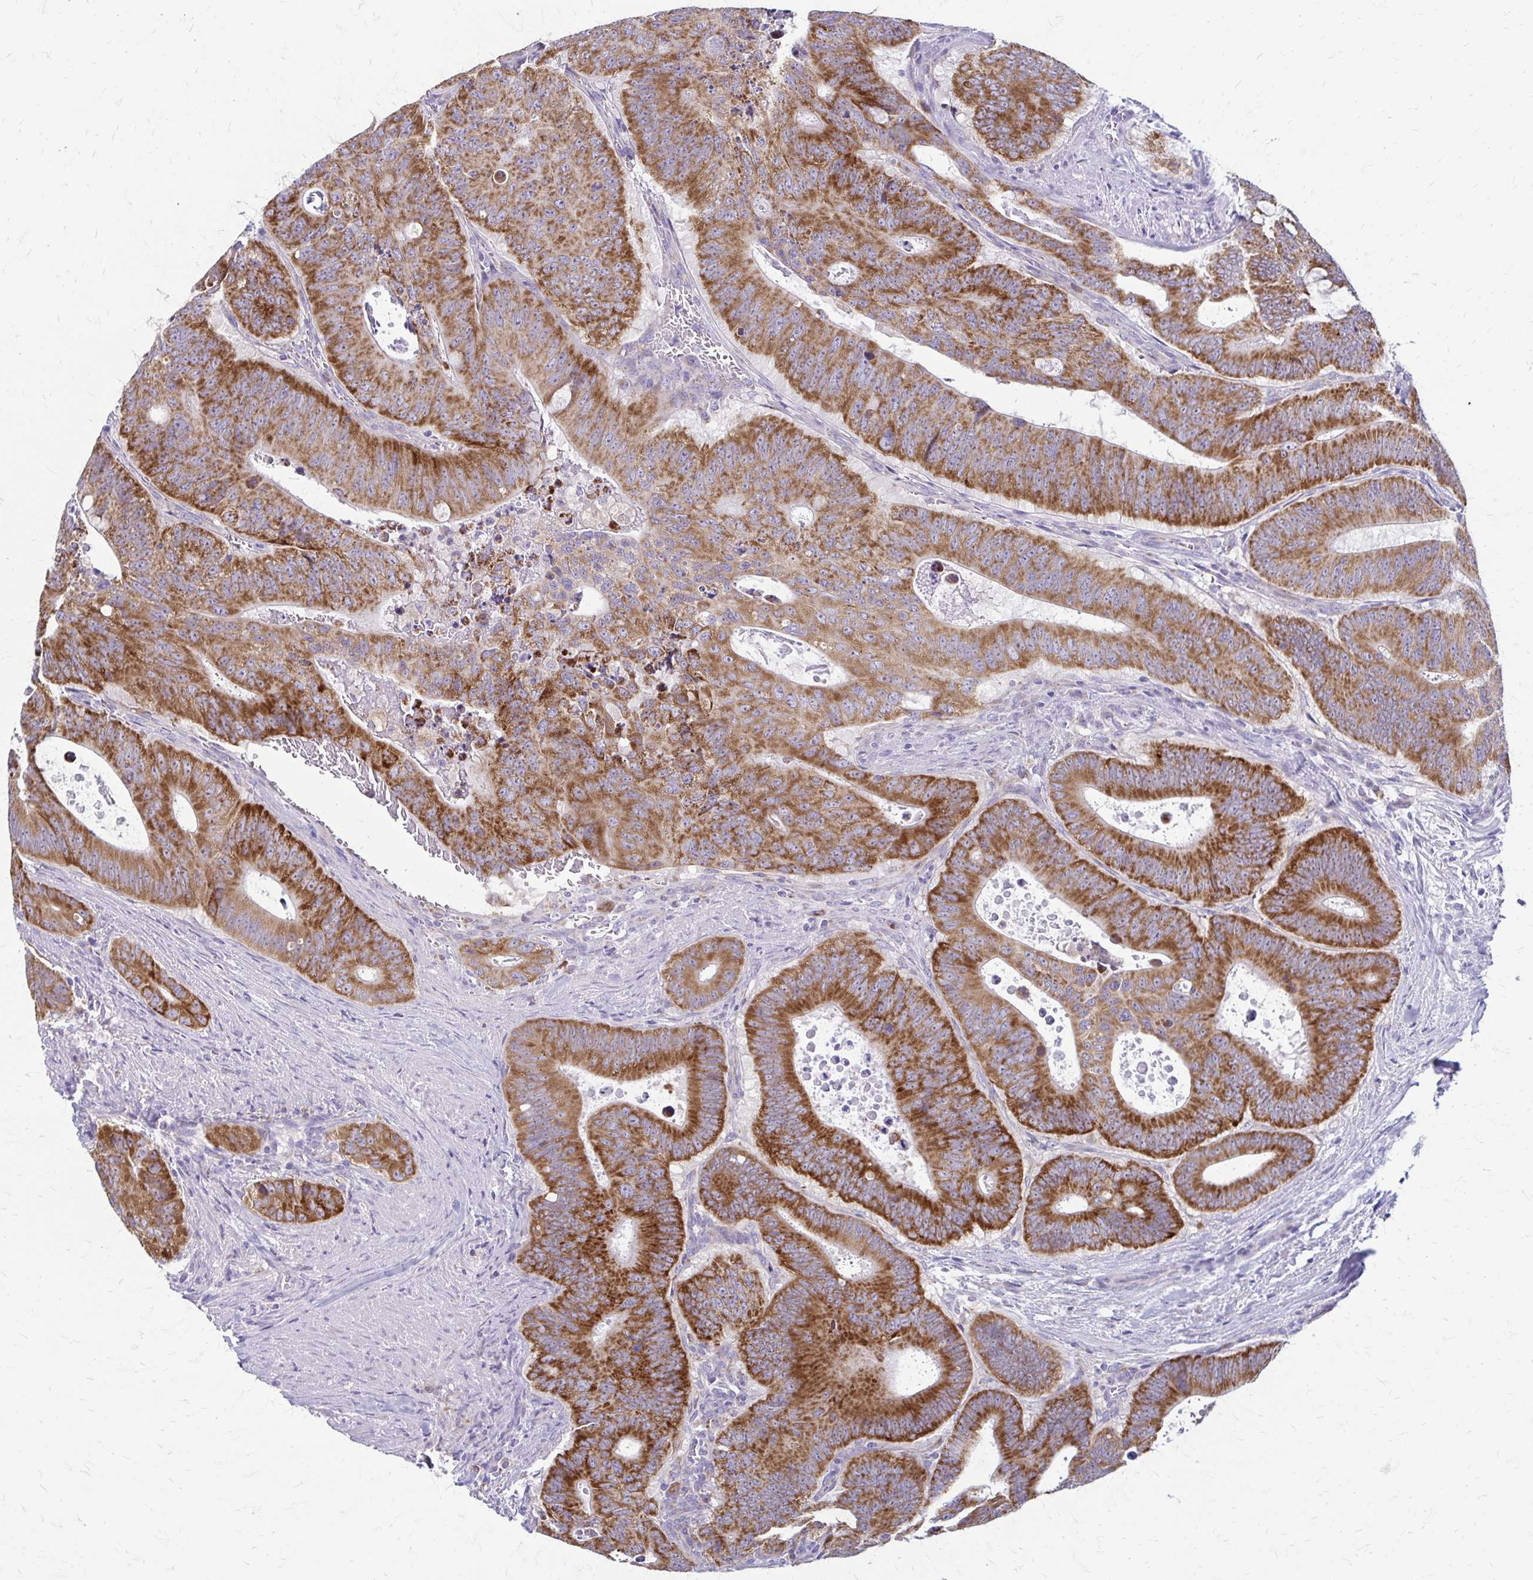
{"staining": {"intensity": "strong", "quantity": ">75%", "location": "cytoplasmic/membranous"}, "tissue": "colorectal cancer", "cell_type": "Tumor cells", "image_type": "cancer", "snomed": [{"axis": "morphology", "description": "Adenocarcinoma, NOS"}, {"axis": "topography", "description": "Colon"}], "caption": "Protein expression analysis of colorectal cancer (adenocarcinoma) displays strong cytoplasmic/membranous staining in about >75% of tumor cells.", "gene": "SAMD13", "patient": {"sex": "male", "age": 62}}